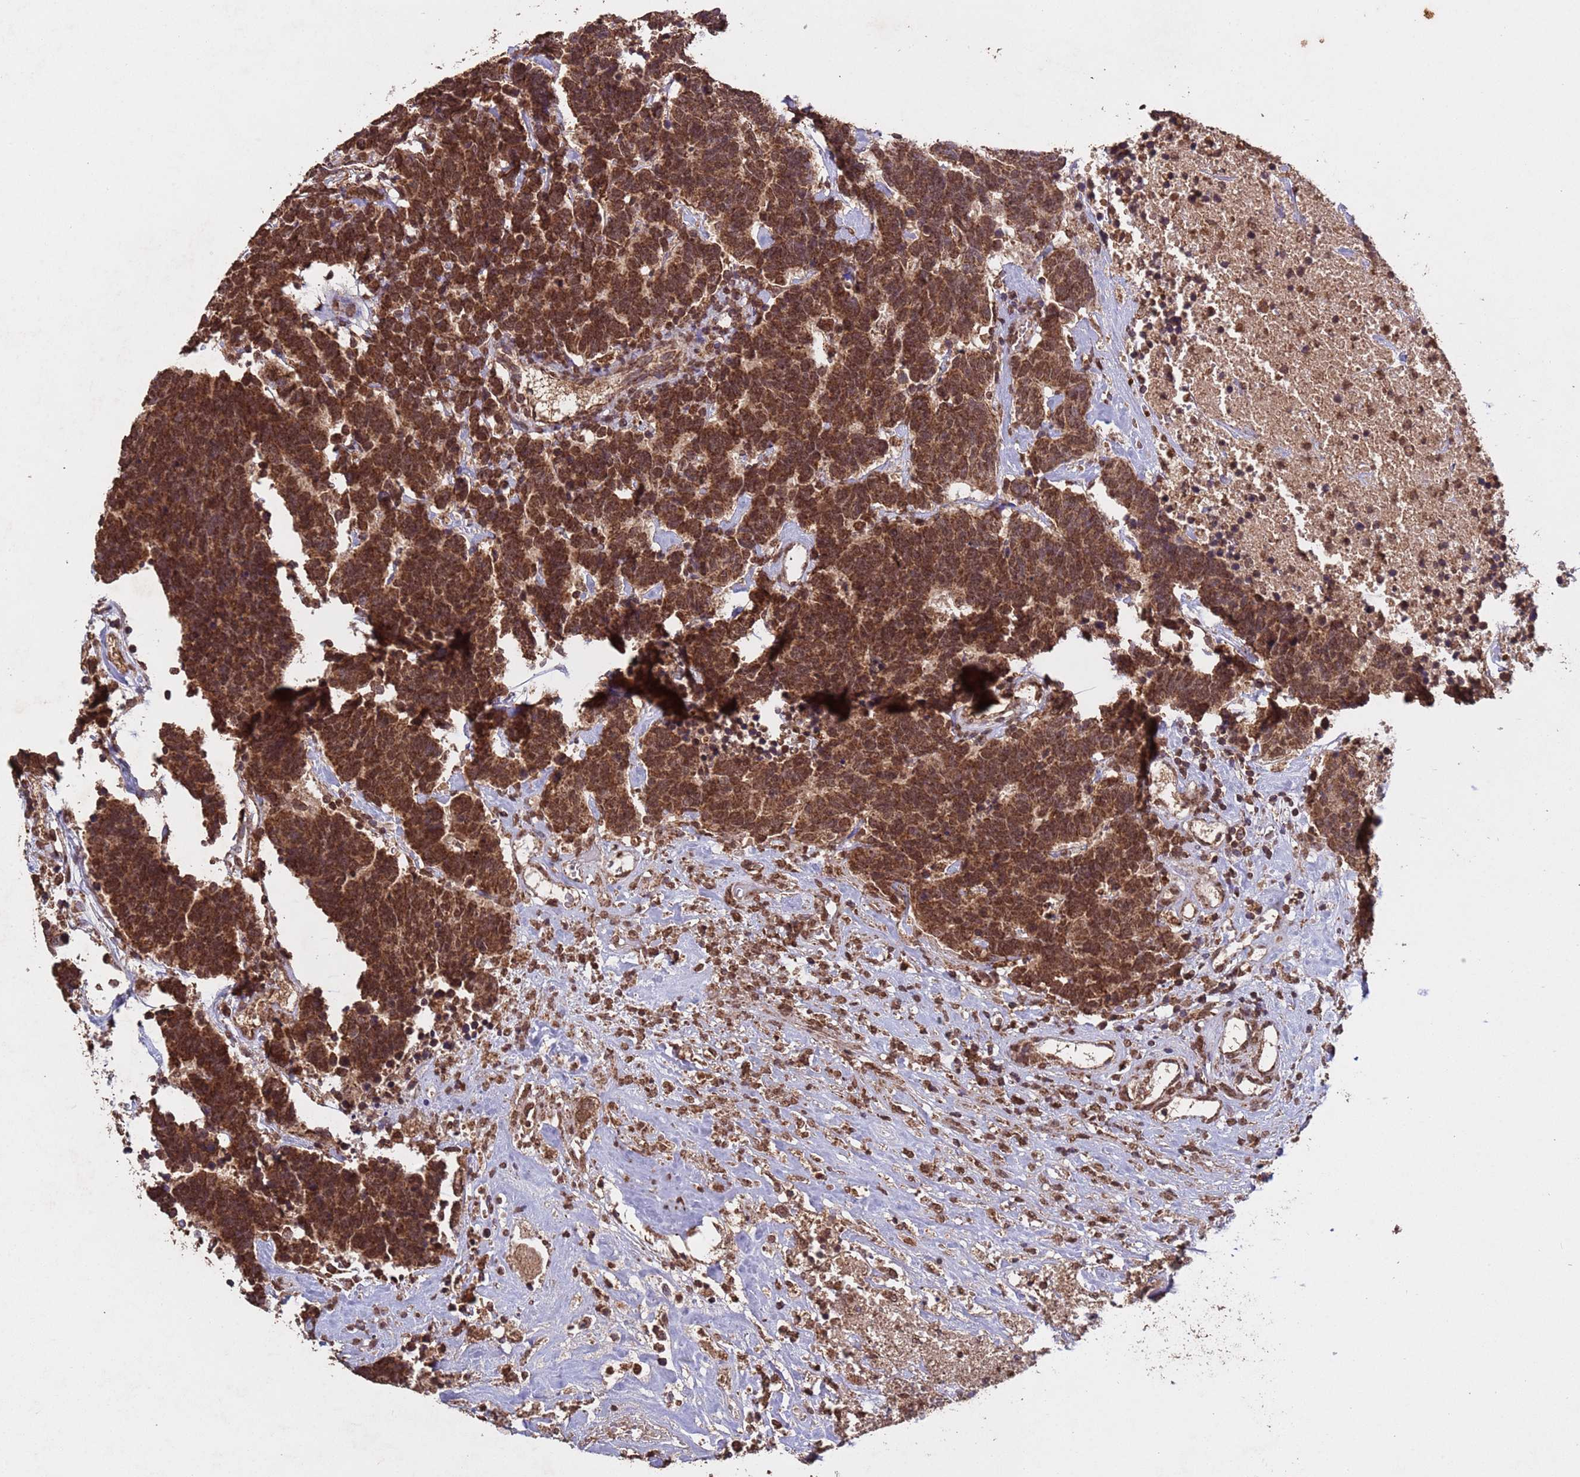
{"staining": {"intensity": "strong", "quantity": ">75%", "location": "cytoplasmic/membranous,nuclear"}, "tissue": "carcinoid", "cell_type": "Tumor cells", "image_type": "cancer", "snomed": [{"axis": "morphology", "description": "Carcinoma, NOS"}, {"axis": "morphology", "description": "Carcinoid, malignant, NOS"}, {"axis": "topography", "description": "Urinary bladder"}], "caption": "An immunohistochemistry micrograph of neoplastic tissue is shown. Protein staining in brown shows strong cytoplasmic/membranous and nuclear positivity in carcinoid within tumor cells. (DAB IHC with brightfield microscopy, high magnification).", "gene": "HDAC10", "patient": {"sex": "male", "age": 57}}